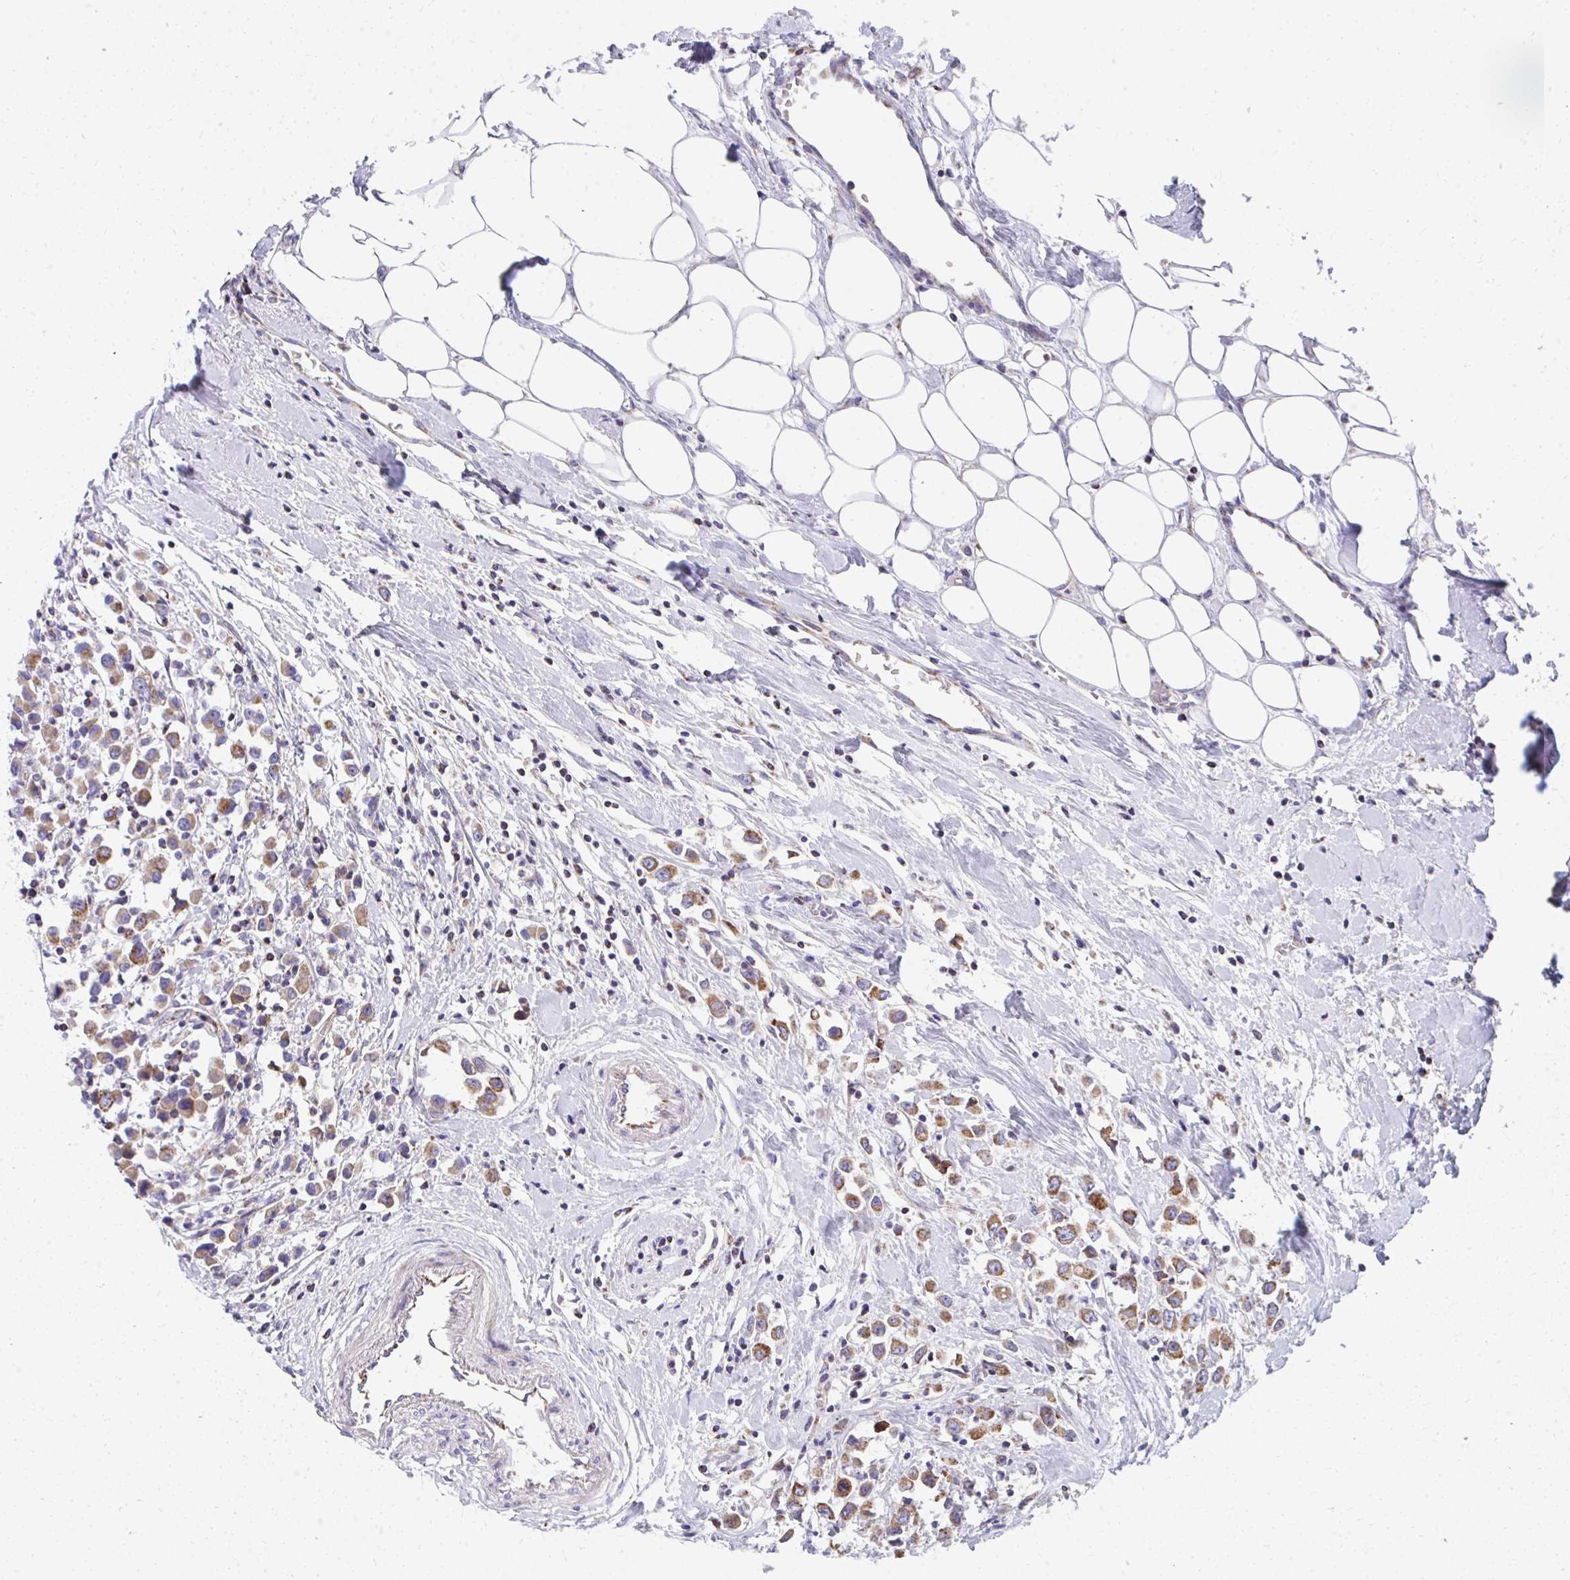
{"staining": {"intensity": "moderate", "quantity": ">75%", "location": "cytoplasmic/membranous"}, "tissue": "breast cancer", "cell_type": "Tumor cells", "image_type": "cancer", "snomed": [{"axis": "morphology", "description": "Duct carcinoma"}, {"axis": "topography", "description": "Breast"}], "caption": "This histopathology image reveals infiltrating ductal carcinoma (breast) stained with IHC to label a protein in brown. The cytoplasmic/membranous of tumor cells show moderate positivity for the protein. Nuclei are counter-stained blue.", "gene": "IL37", "patient": {"sex": "female", "age": 61}}